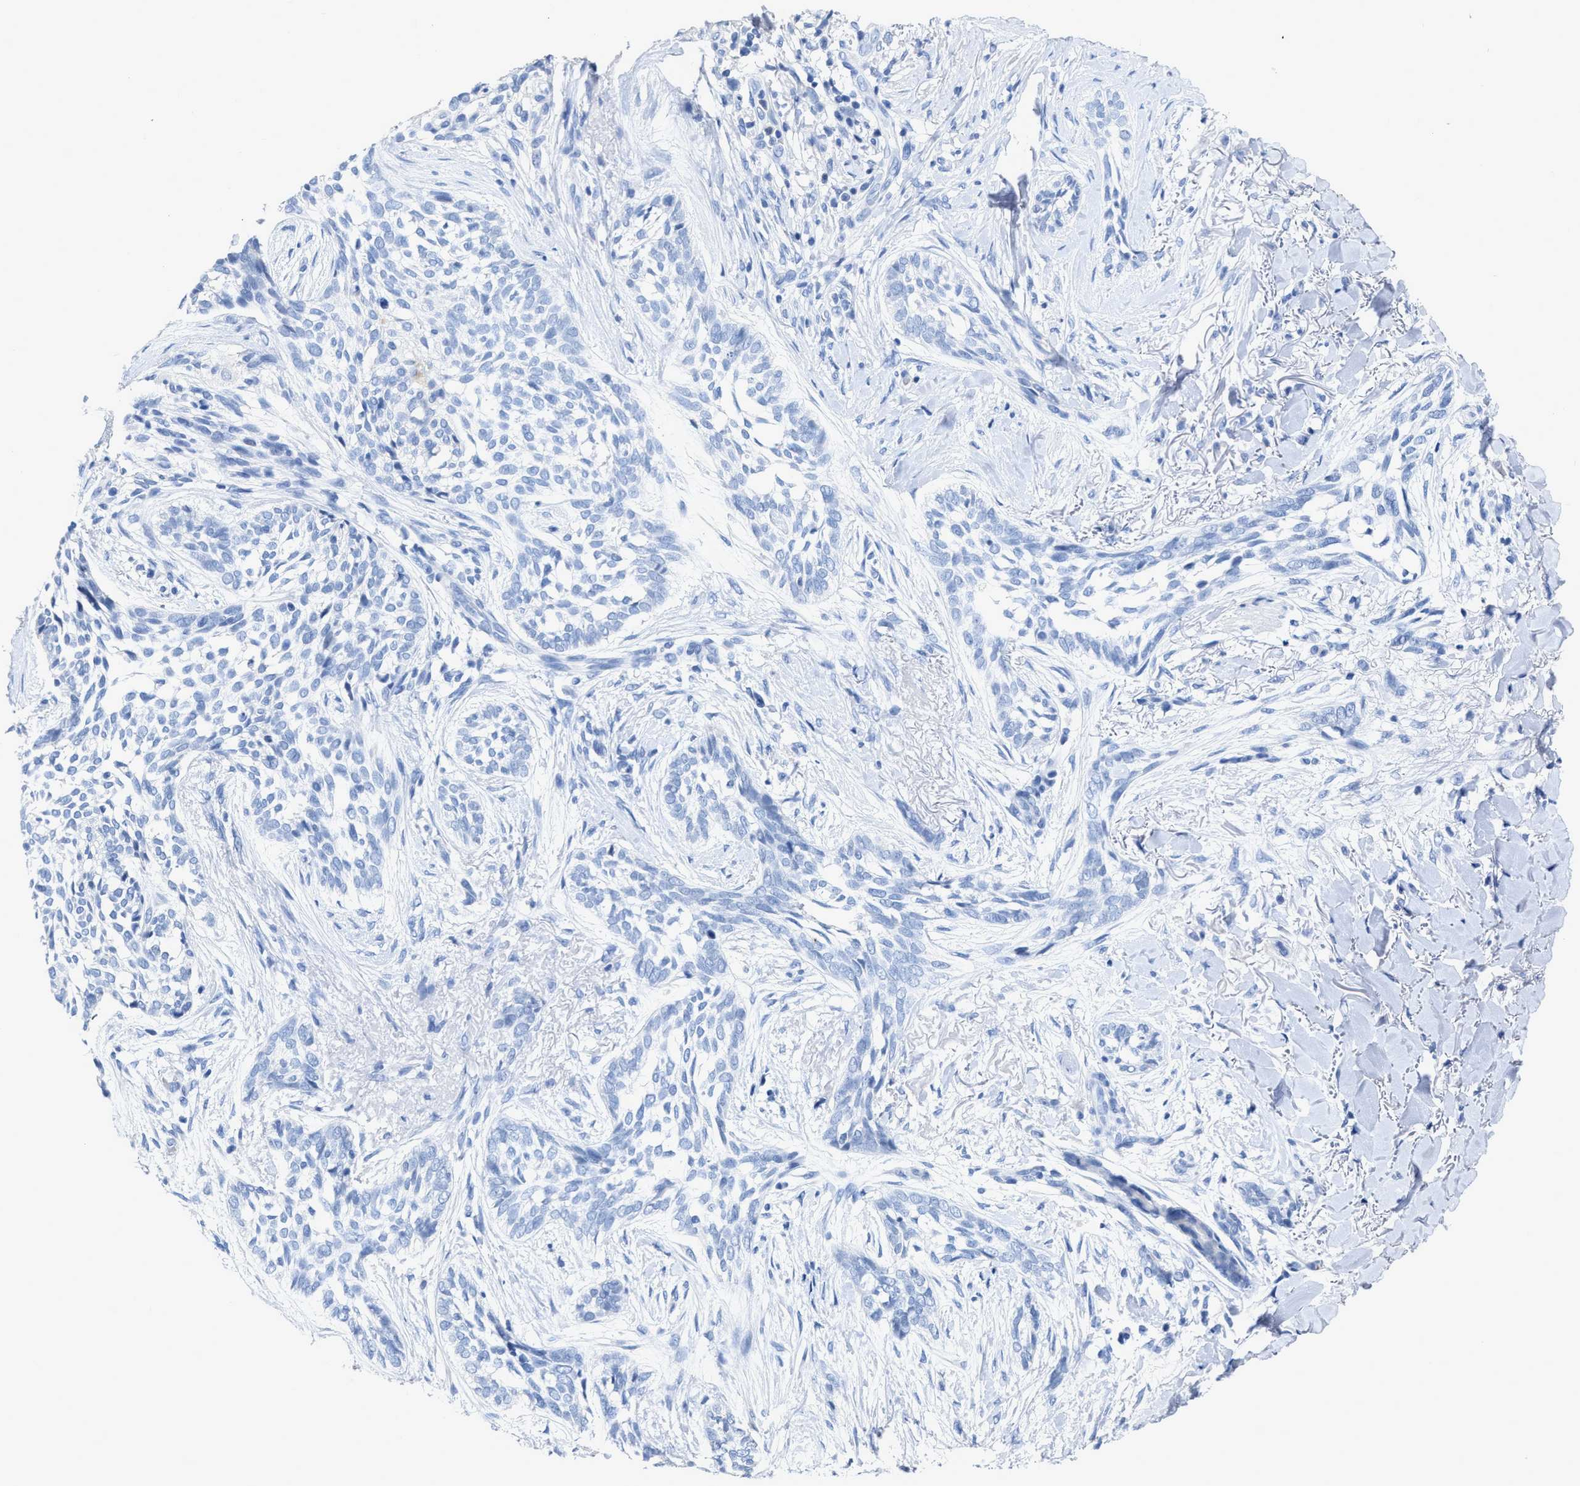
{"staining": {"intensity": "negative", "quantity": "none", "location": "none"}, "tissue": "skin cancer", "cell_type": "Tumor cells", "image_type": "cancer", "snomed": [{"axis": "morphology", "description": "Basal cell carcinoma"}, {"axis": "topography", "description": "Skin"}], "caption": "Tumor cells show no significant expression in basal cell carcinoma (skin). Brightfield microscopy of immunohistochemistry (IHC) stained with DAB (3,3'-diaminobenzidine) (brown) and hematoxylin (blue), captured at high magnification.", "gene": "CEACAM5", "patient": {"sex": "female", "age": 88}}